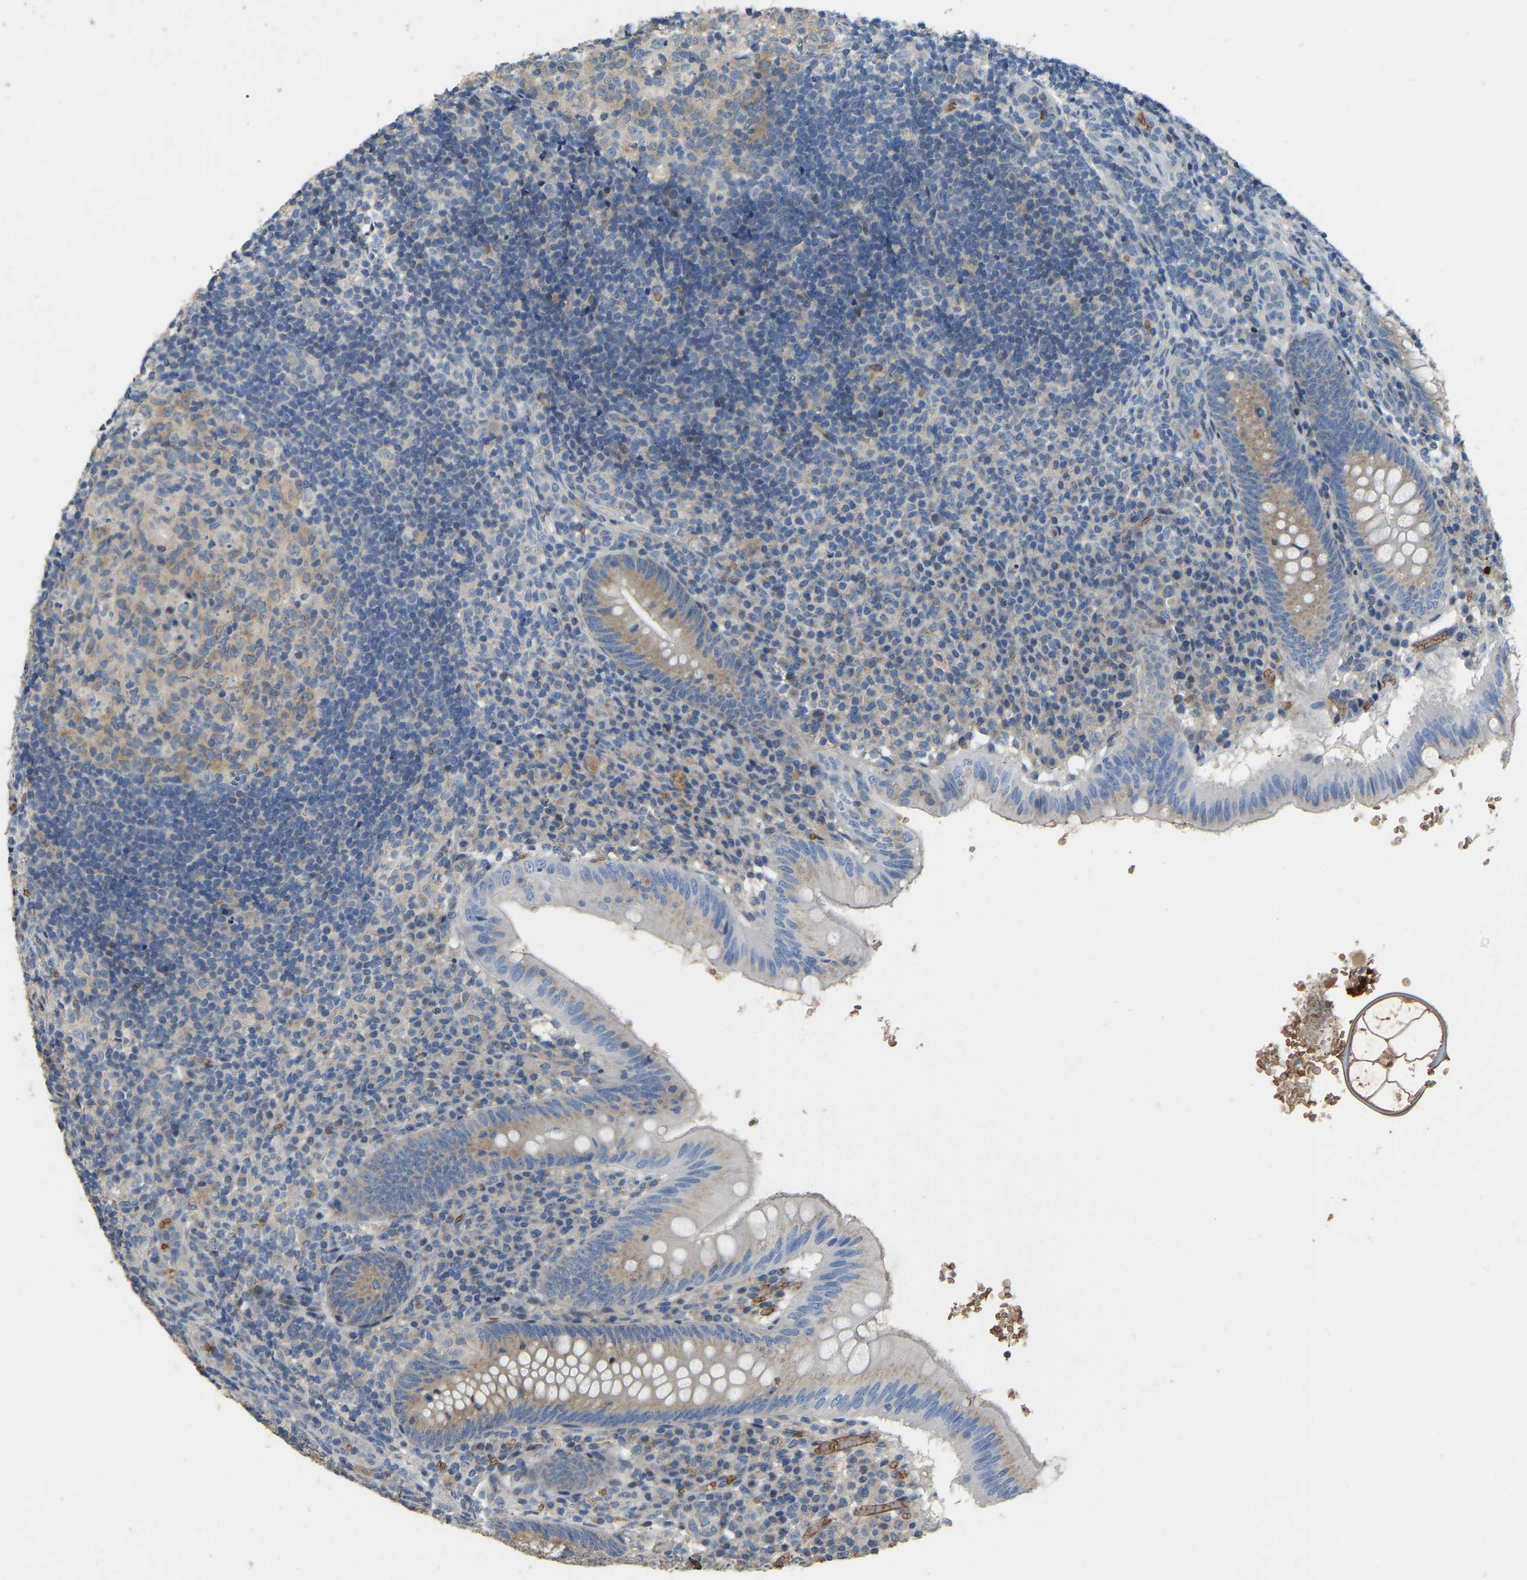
{"staining": {"intensity": "moderate", "quantity": "25%-75%", "location": "cytoplasmic/membranous"}, "tissue": "appendix", "cell_type": "Glandular cells", "image_type": "normal", "snomed": [{"axis": "morphology", "description": "Normal tissue, NOS"}, {"axis": "topography", "description": "Appendix"}], "caption": "Moderate cytoplasmic/membranous expression for a protein is present in approximately 25%-75% of glandular cells of normal appendix using immunohistochemistry.", "gene": "CFAP298", "patient": {"sex": "male", "age": 8}}